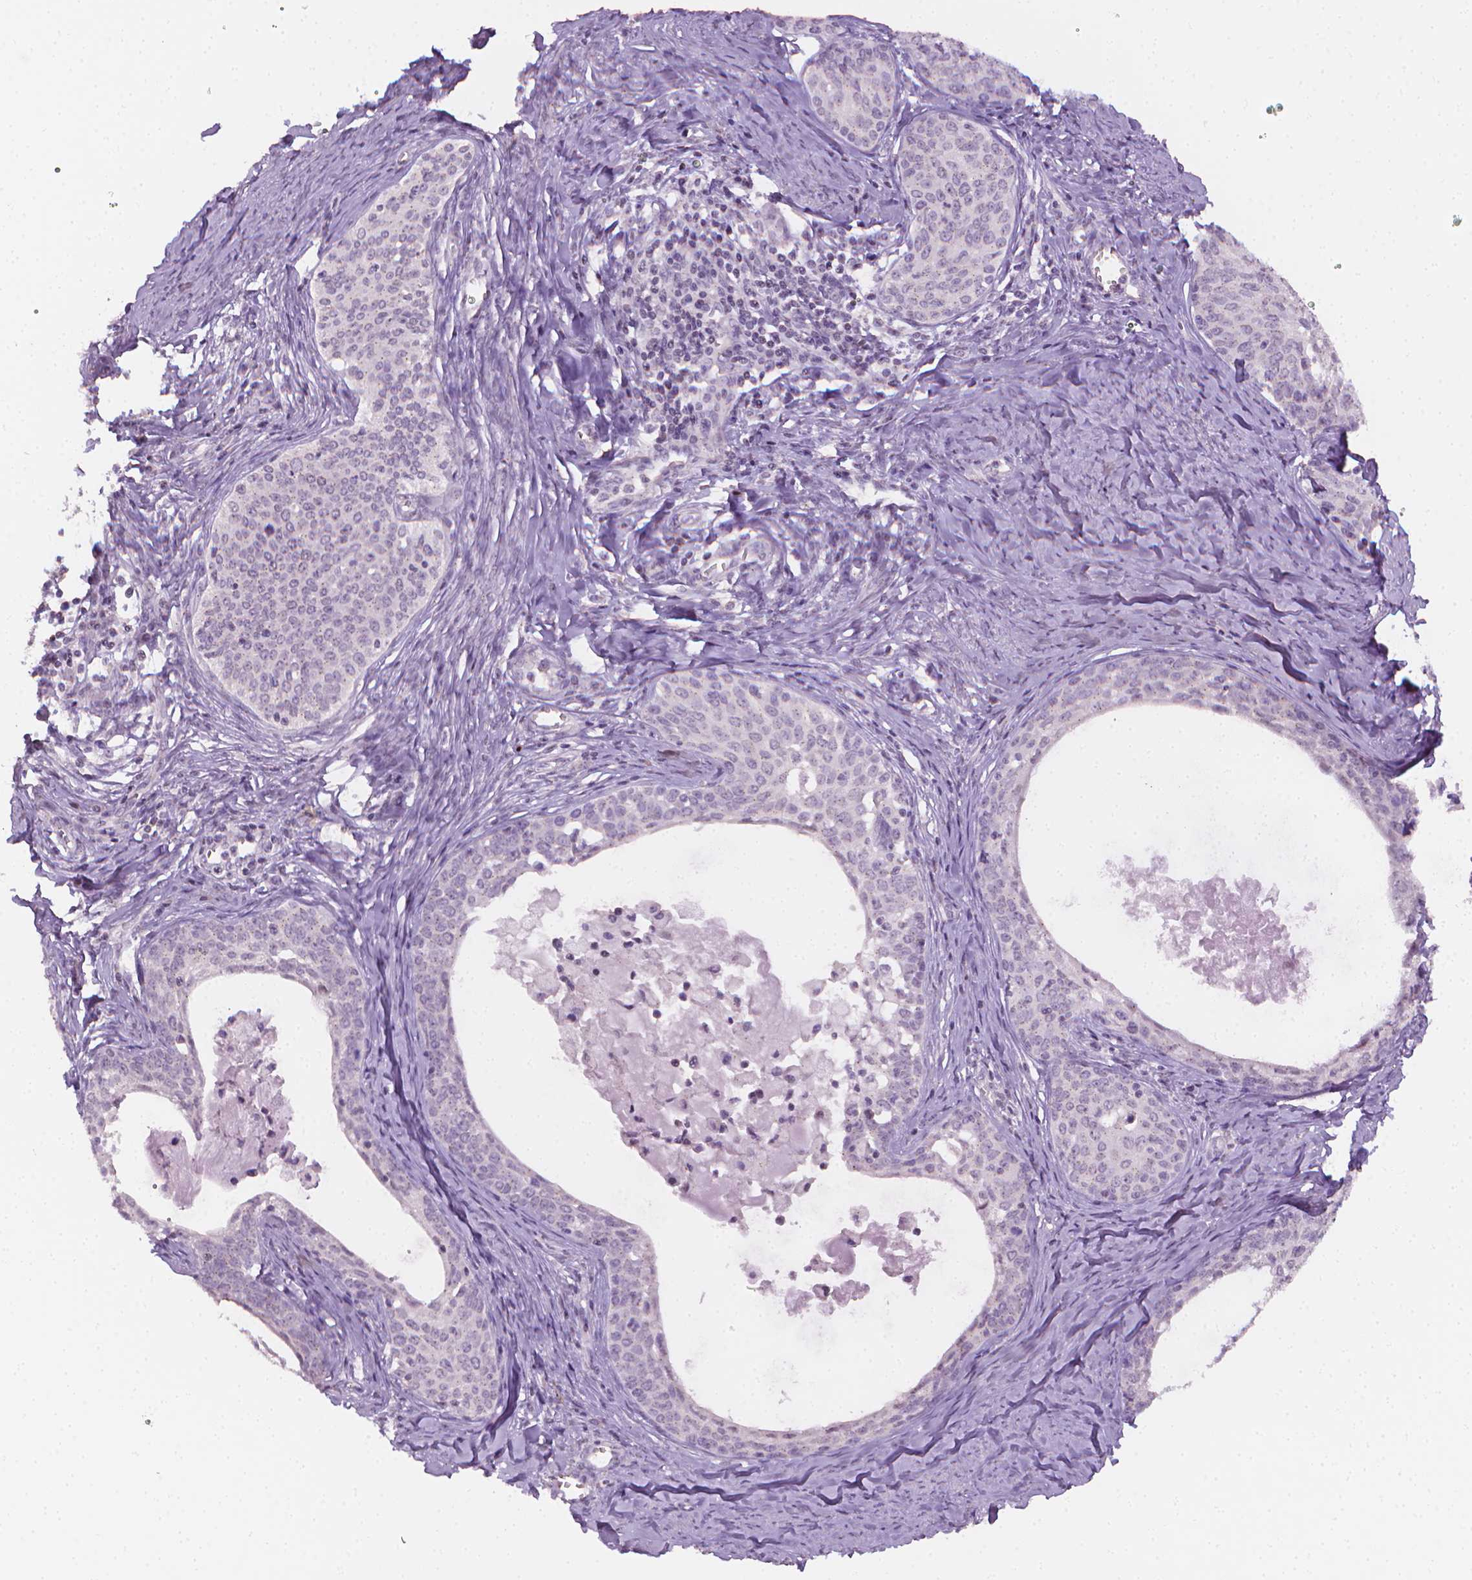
{"staining": {"intensity": "negative", "quantity": "none", "location": "none"}, "tissue": "cervical cancer", "cell_type": "Tumor cells", "image_type": "cancer", "snomed": [{"axis": "morphology", "description": "Squamous cell carcinoma, NOS"}, {"axis": "morphology", "description": "Adenocarcinoma, NOS"}, {"axis": "topography", "description": "Cervix"}], "caption": "An immunohistochemistry (IHC) histopathology image of cervical squamous cell carcinoma is shown. There is no staining in tumor cells of cervical squamous cell carcinoma. The staining was performed using DAB (3,3'-diaminobenzidine) to visualize the protein expression in brown, while the nuclei were stained in blue with hematoxylin (Magnification: 20x).", "gene": "NCAN", "patient": {"sex": "female", "age": 52}}